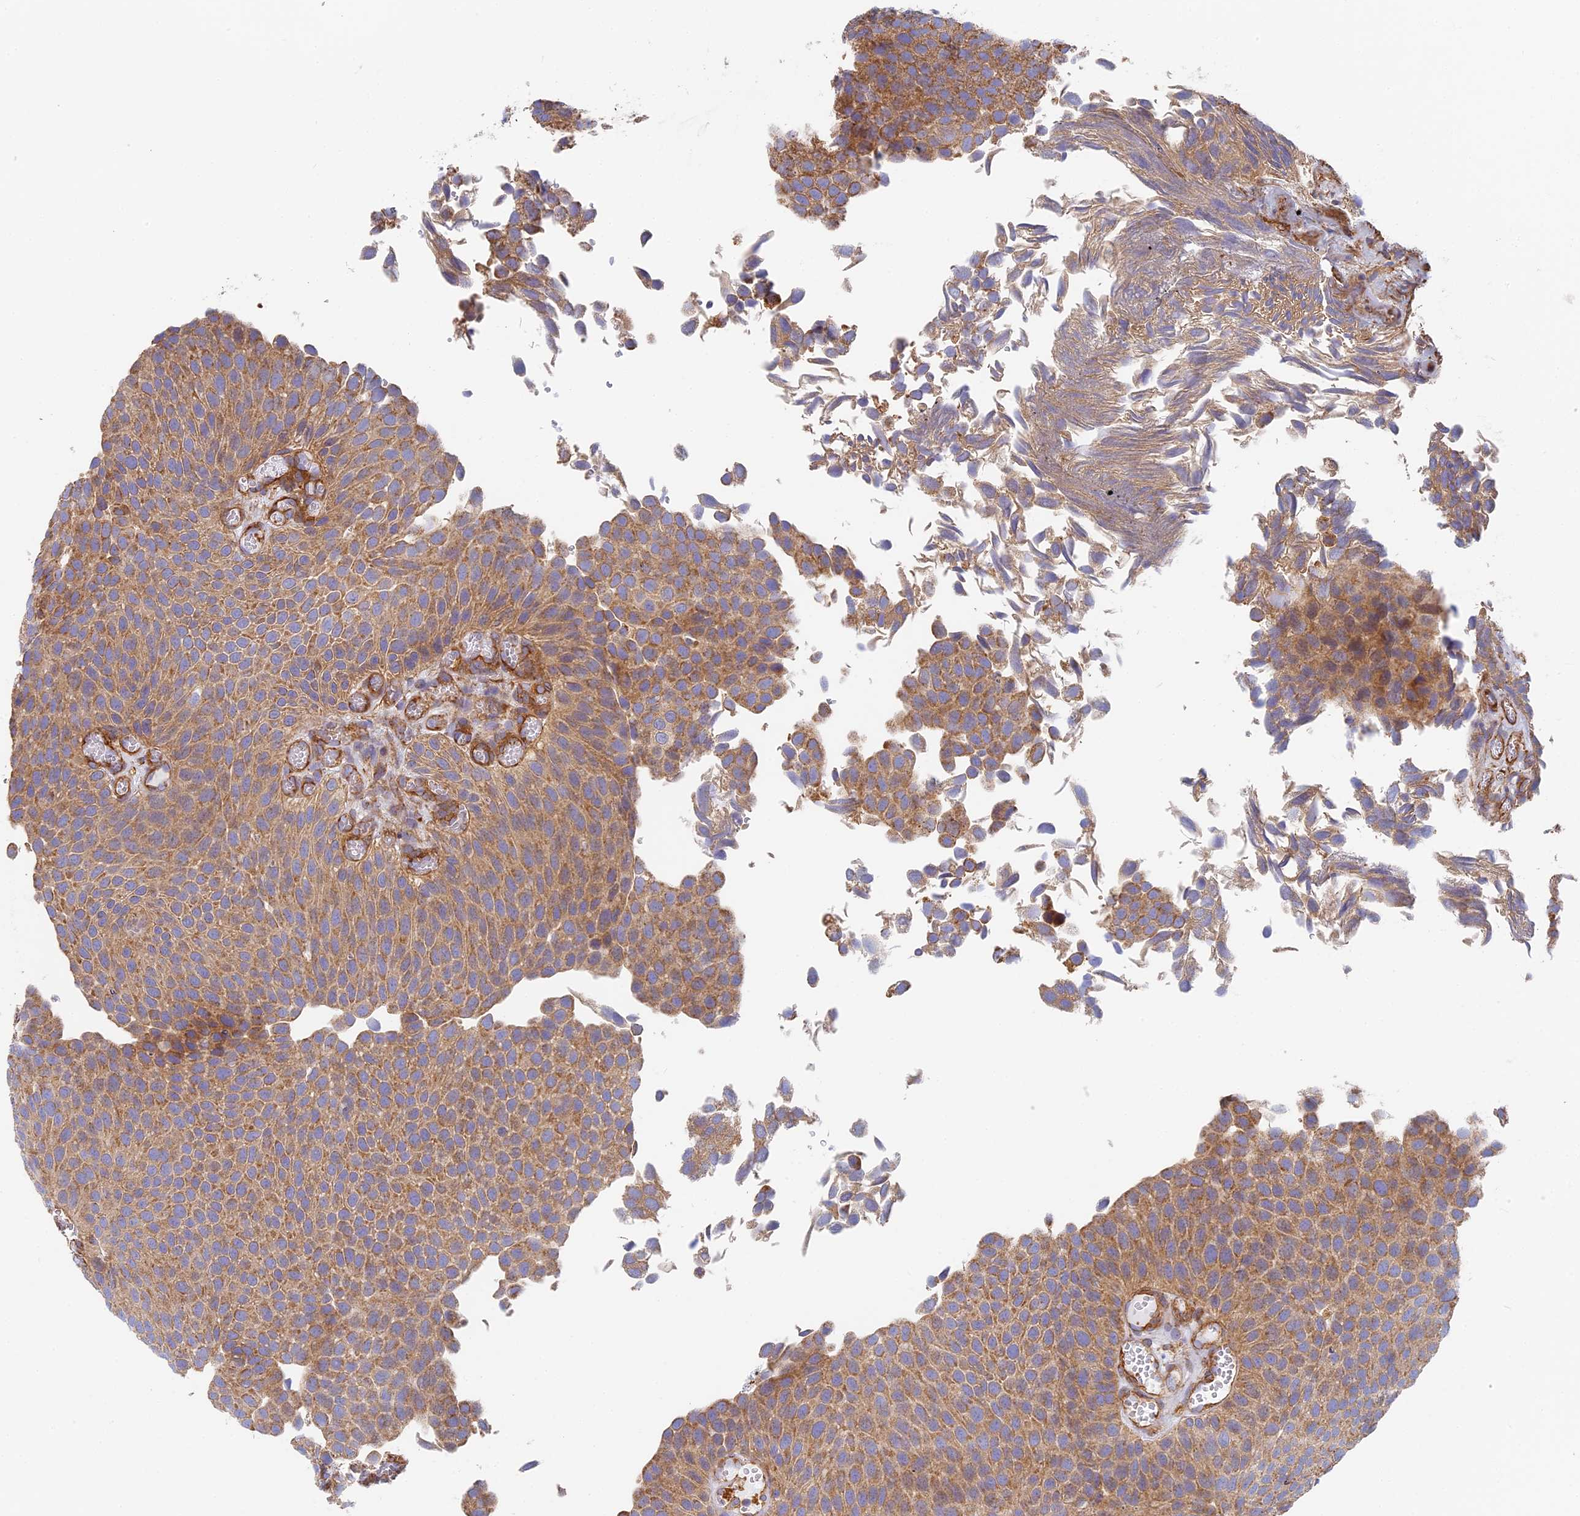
{"staining": {"intensity": "moderate", "quantity": ">75%", "location": "cytoplasmic/membranous"}, "tissue": "urothelial cancer", "cell_type": "Tumor cells", "image_type": "cancer", "snomed": [{"axis": "morphology", "description": "Urothelial carcinoma, Low grade"}, {"axis": "topography", "description": "Urinary bladder"}], "caption": "IHC photomicrograph of low-grade urothelial carcinoma stained for a protein (brown), which shows medium levels of moderate cytoplasmic/membranous expression in approximately >75% of tumor cells.", "gene": "DDA1", "patient": {"sex": "male", "age": 89}}